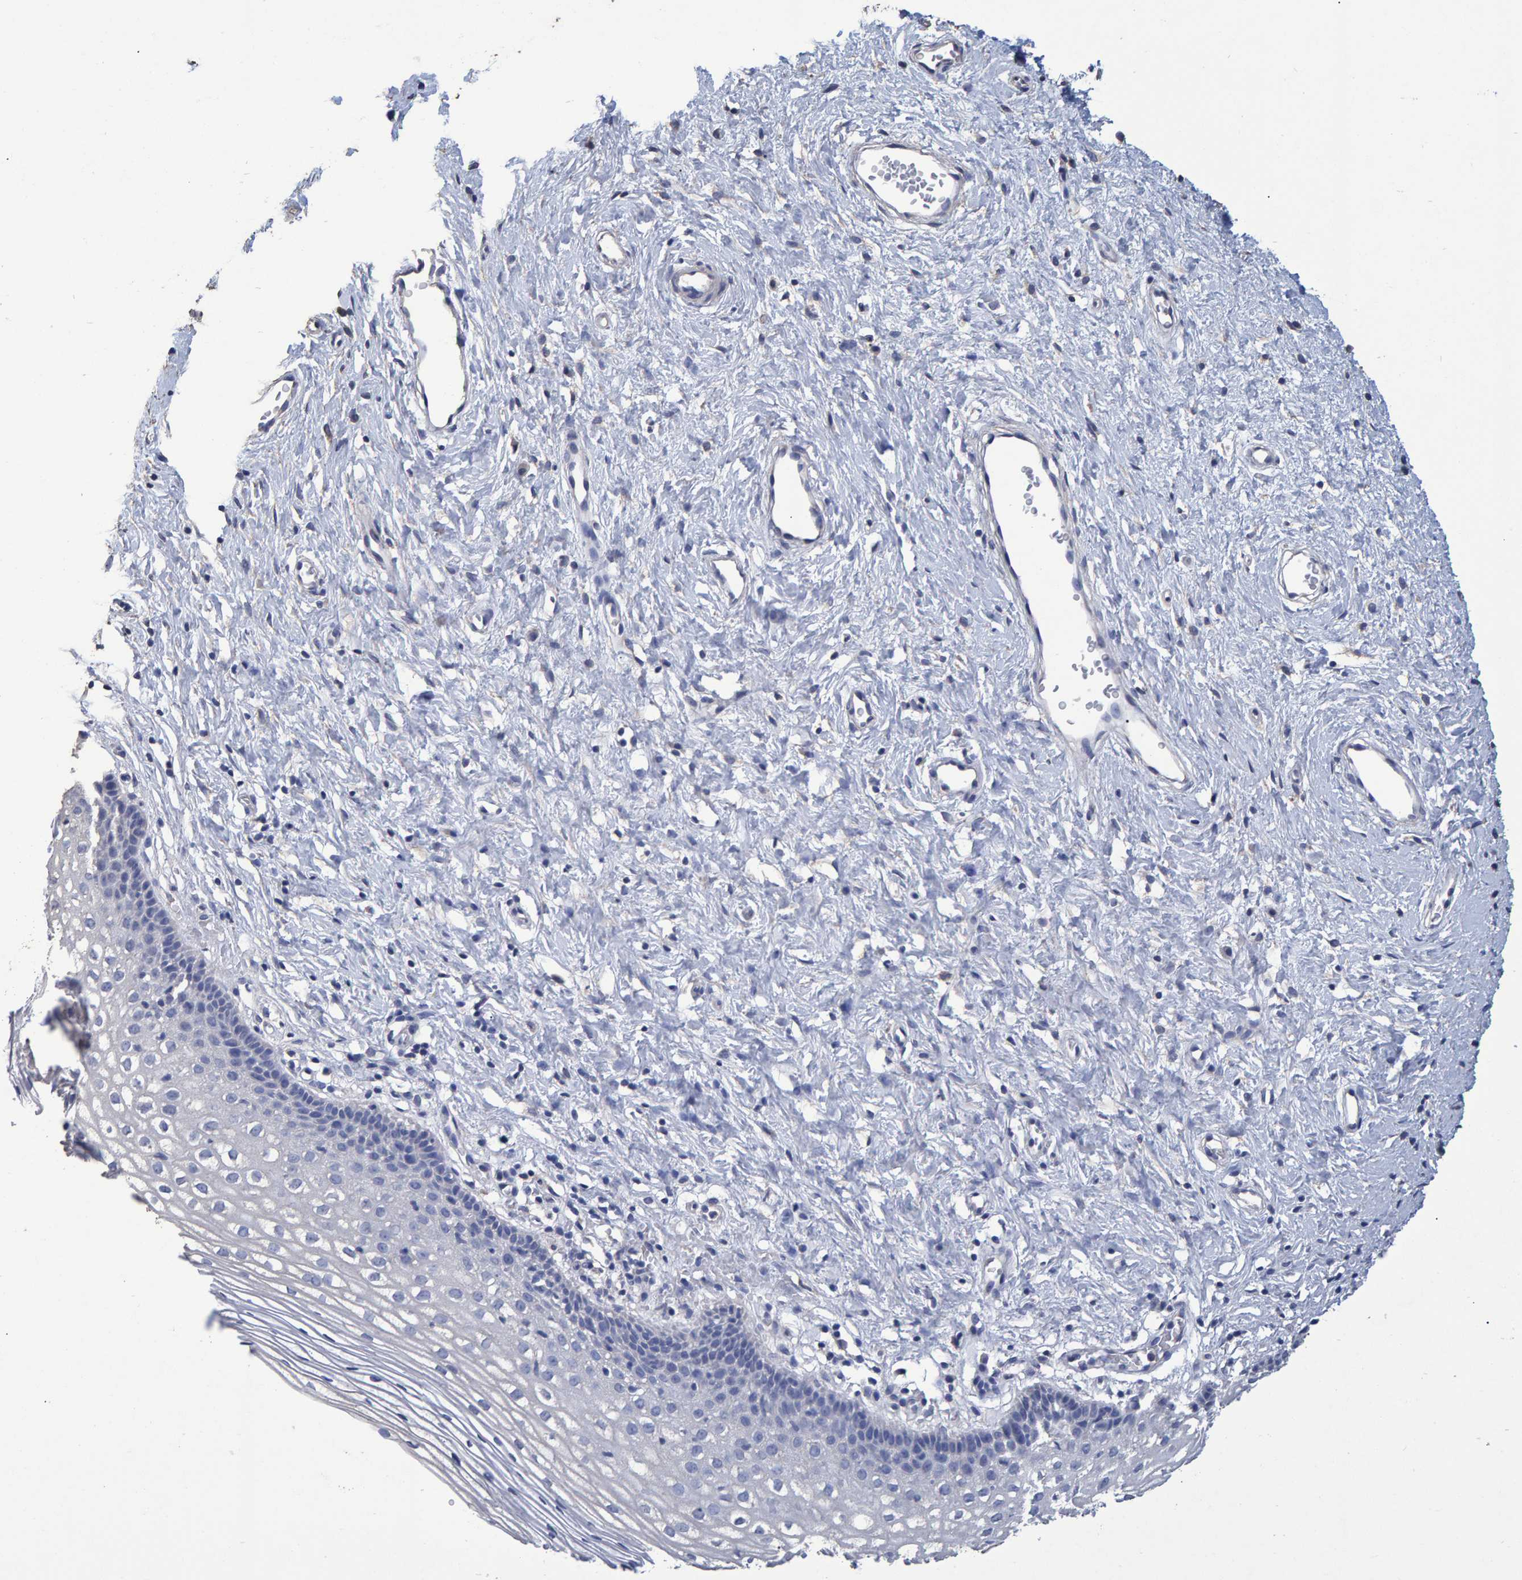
{"staining": {"intensity": "negative", "quantity": "none", "location": "none"}, "tissue": "cervix", "cell_type": "Glandular cells", "image_type": "normal", "snomed": [{"axis": "morphology", "description": "Normal tissue, NOS"}, {"axis": "topography", "description": "Cervix"}], "caption": "Histopathology image shows no significant protein expression in glandular cells of unremarkable cervix.", "gene": "HEMGN", "patient": {"sex": "female", "age": 27}}